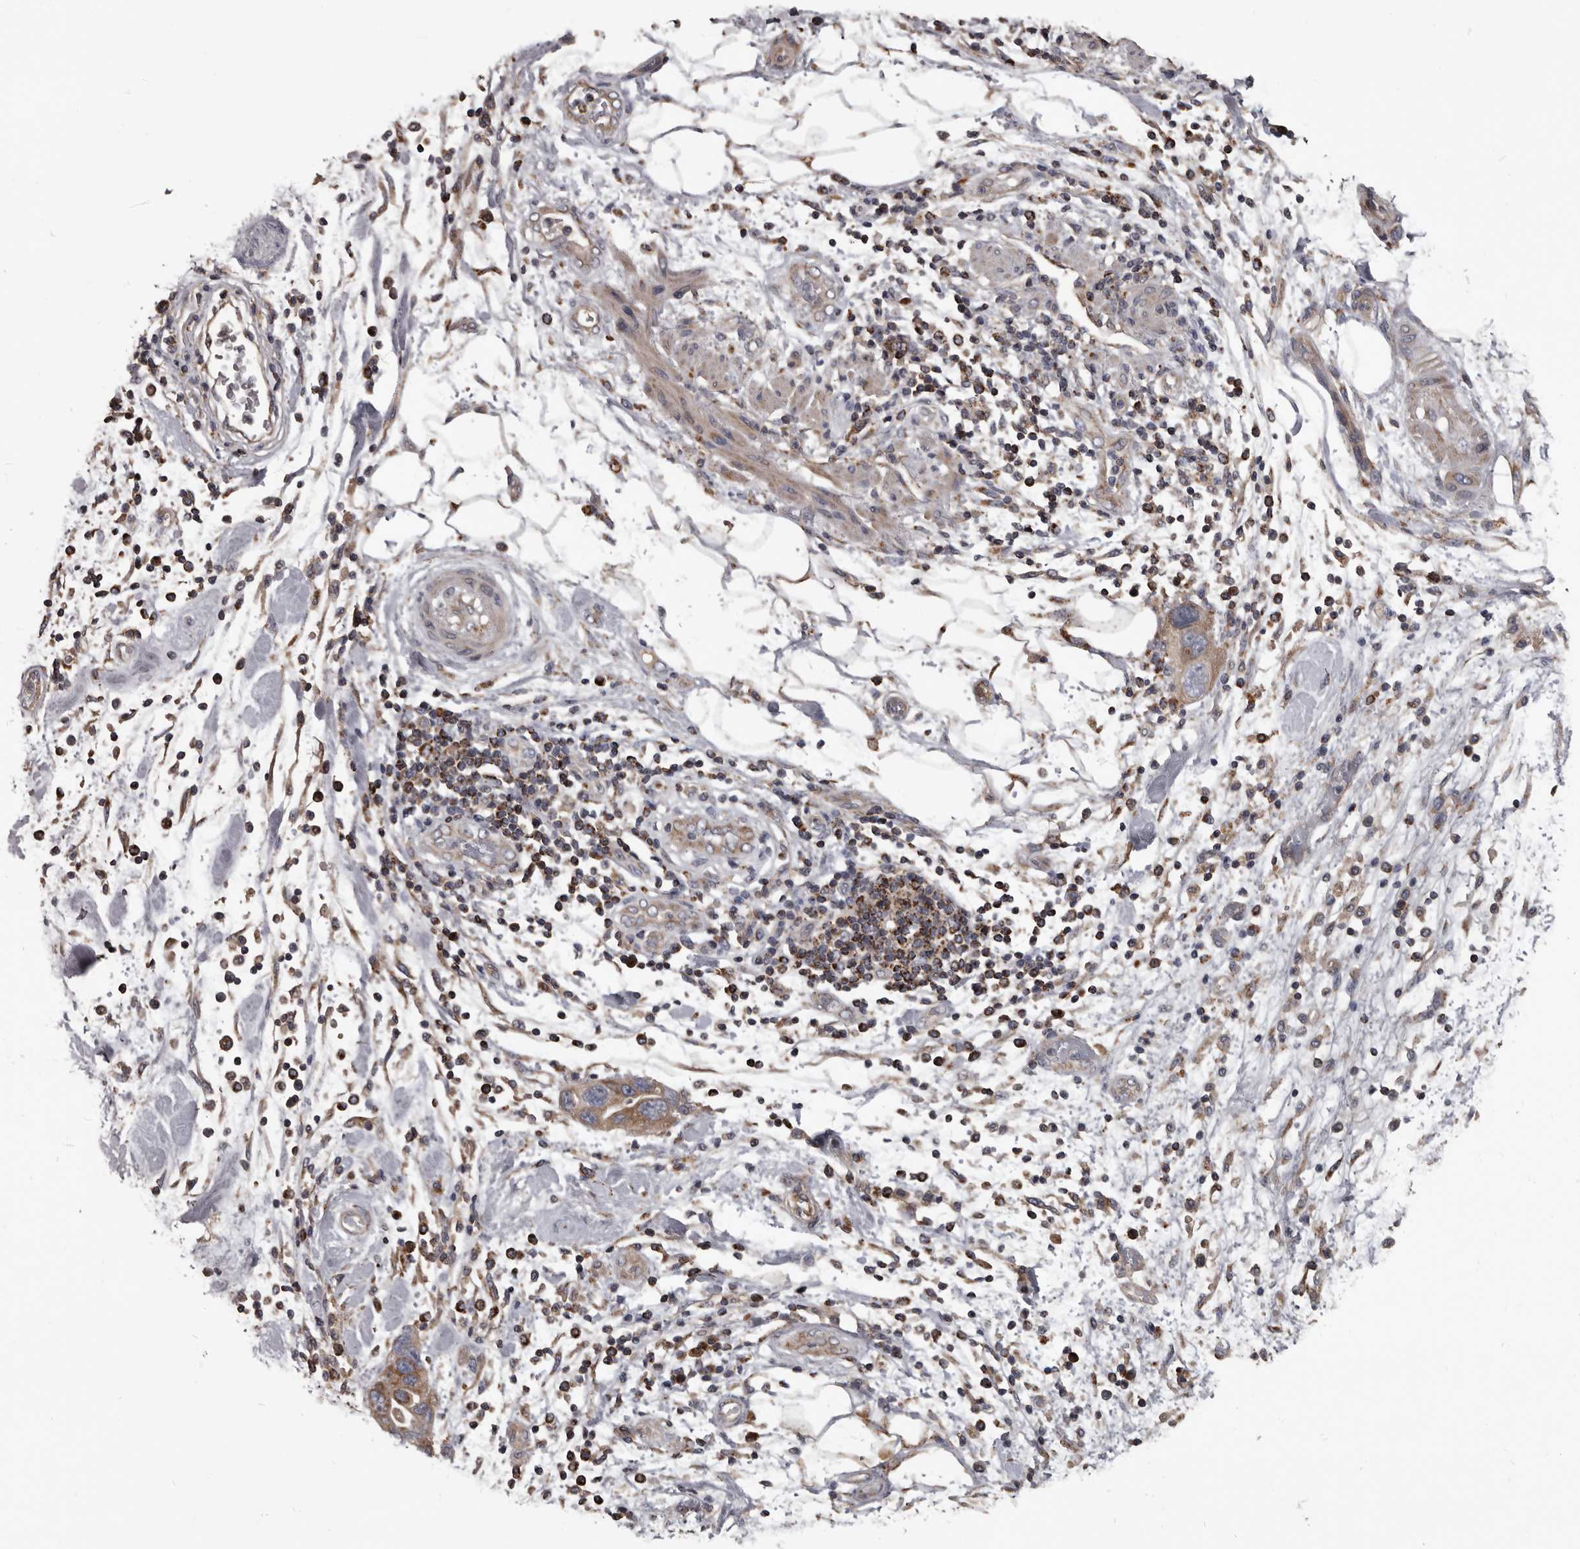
{"staining": {"intensity": "moderate", "quantity": ">75%", "location": "cytoplasmic/membranous"}, "tissue": "pancreatic cancer", "cell_type": "Tumor cells", "image_type": "cancer", "snomed": [{"axis": "morphology", "description": "Normal tissue, NOS"}, {"axis": "morphology", "description": "Adenocarcinoma, NOS"}, {"axis": "topography", "description": "Pancreas"}], "caption": "Human pancreatic cancer (adenocarcinoma) stained for a protein (brown) shows moderate cytoplasmic/membranous positive staining in about >75% of tumor cells.", "gene": "ALDH5A1", "patient": {"sex": "female", "age": 71}}